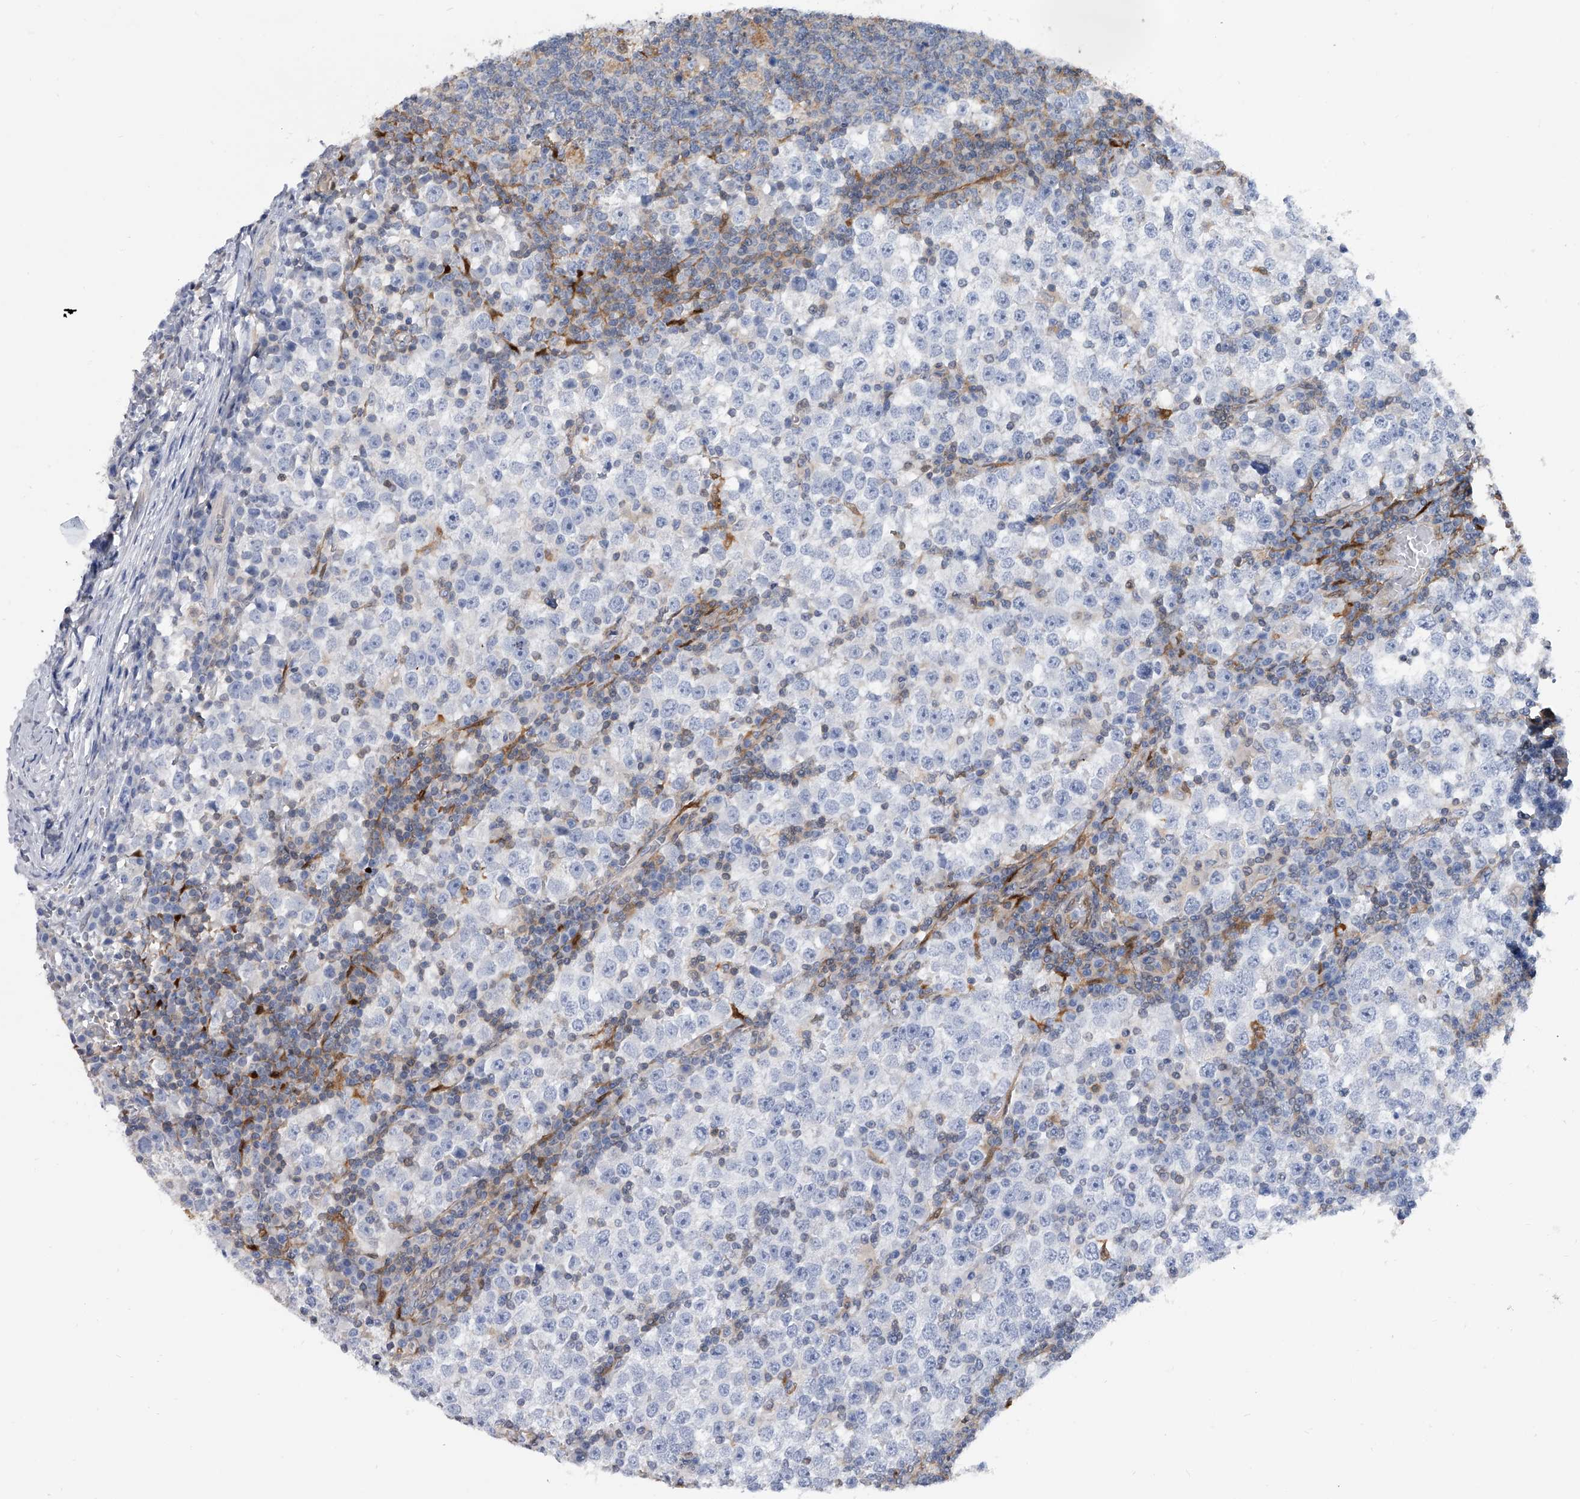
{"staining": {"intensity": "negative", "quantity": "none", "location": "none"}, "tissue": "testis cancer", "cell_type": "Tumor cells", "image_type": "cancer", "snomed": [{"axis": "morphology", "description": "Seminoma, NOS"}, {"axis": "topography", "description": "Testis"}], "caption": "Immunohistochemistry image of neoplastic tissue: human testis seminoma stained with DAB (3,3'-diaminobenzidine) demonstrates no significant protein positivity in tumor cells.", "gene": "SERPINB9", "patient": {"sex": "male", "age": 65}}